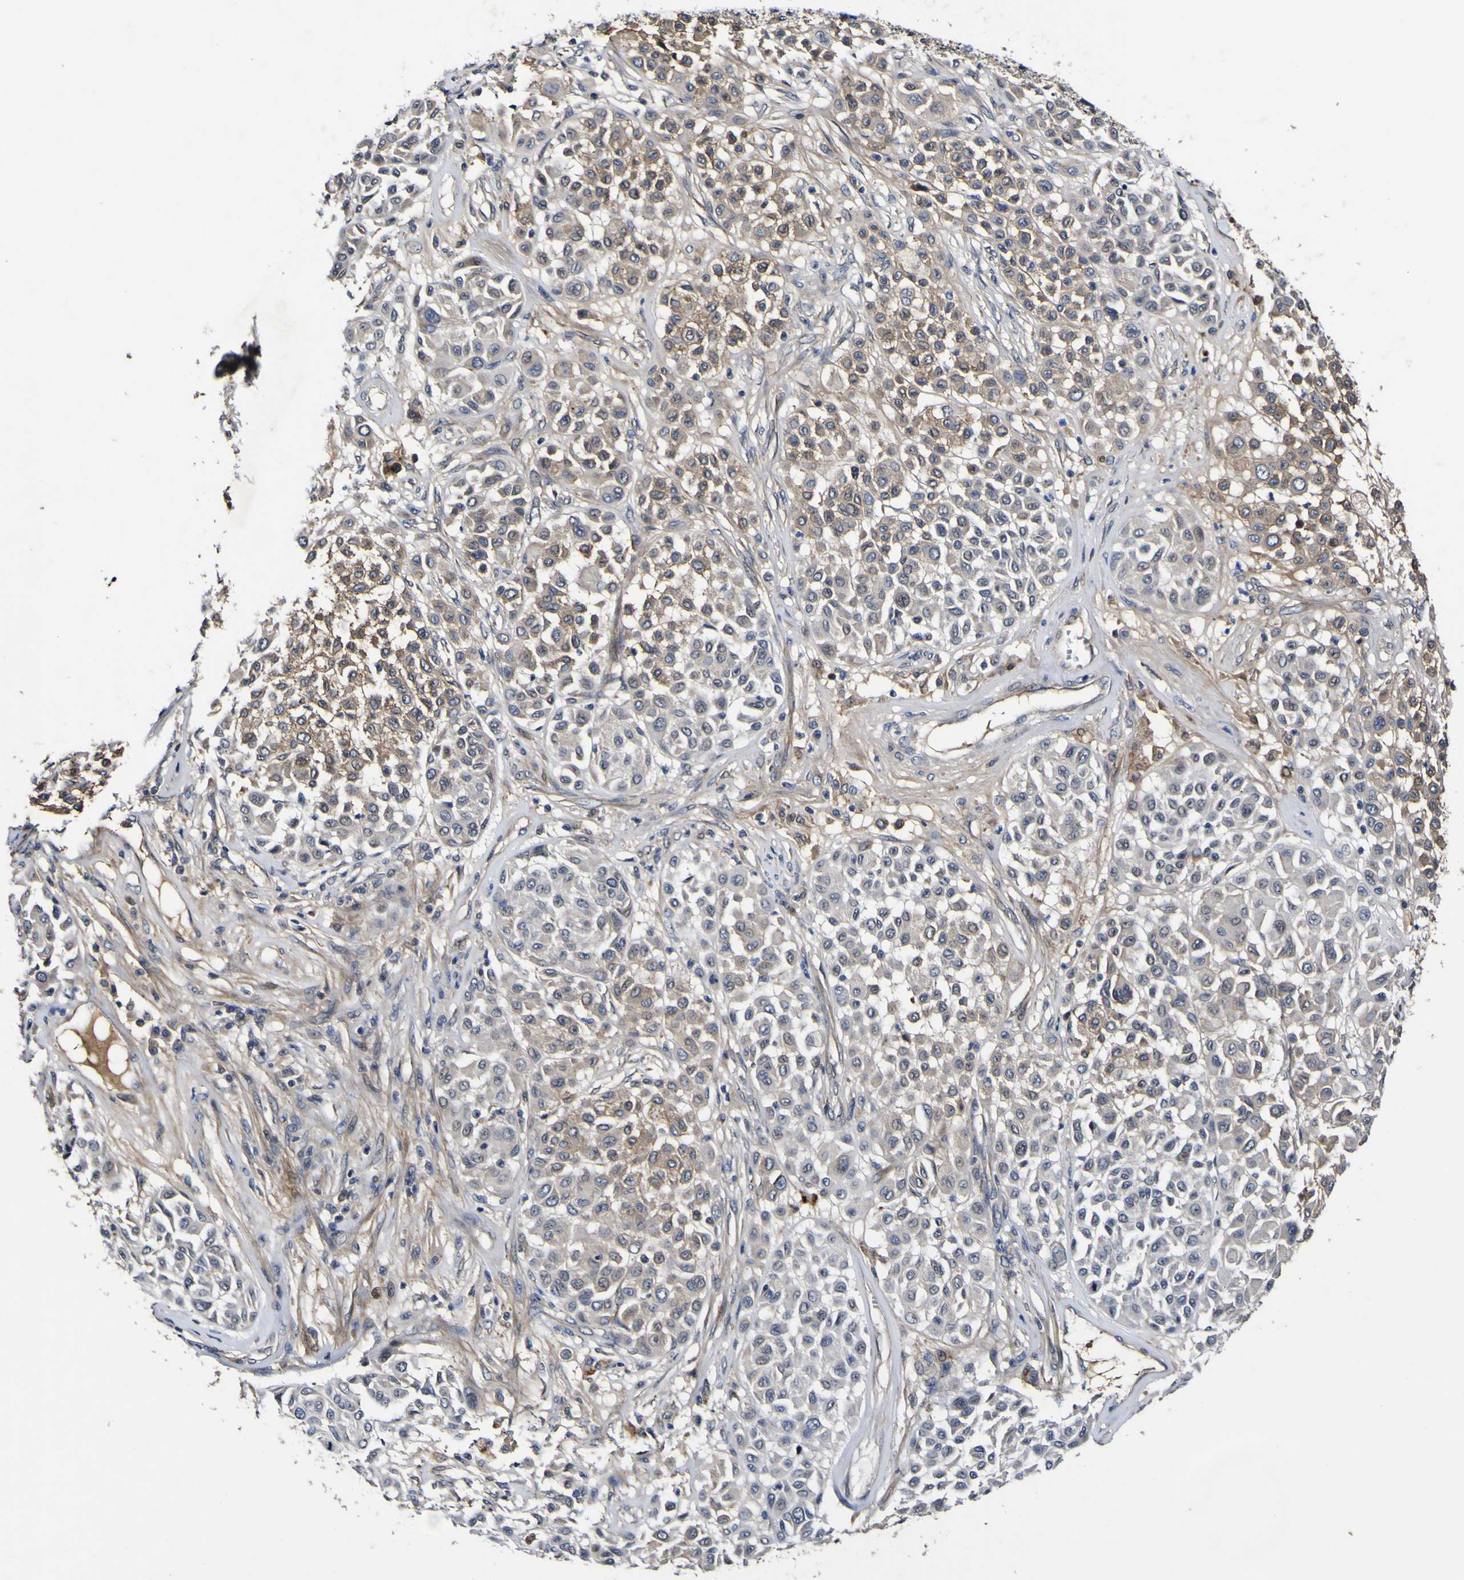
{"staining": {"intensity": "weak", "quantity": "25%-75%", "location": "cytoplasmic/membranous"}, "tissue": "melanoma", "cell_type": "Tumor cells", "image_type": "cancer", "snomed": [{"axis": "morphology", "description": "Malignant melanoma, Metastatic site"}, {"axis": "topography", "description": "Soft tissue"}], "caption": "A photomicrograph of human malignant melanoma (metastatic site) stained for a protein reveals weak cytoplasmic/membranous brown staining in tumor cells.", "gene": "CCL2", "patient": {"sex": "male", "age": 41}}